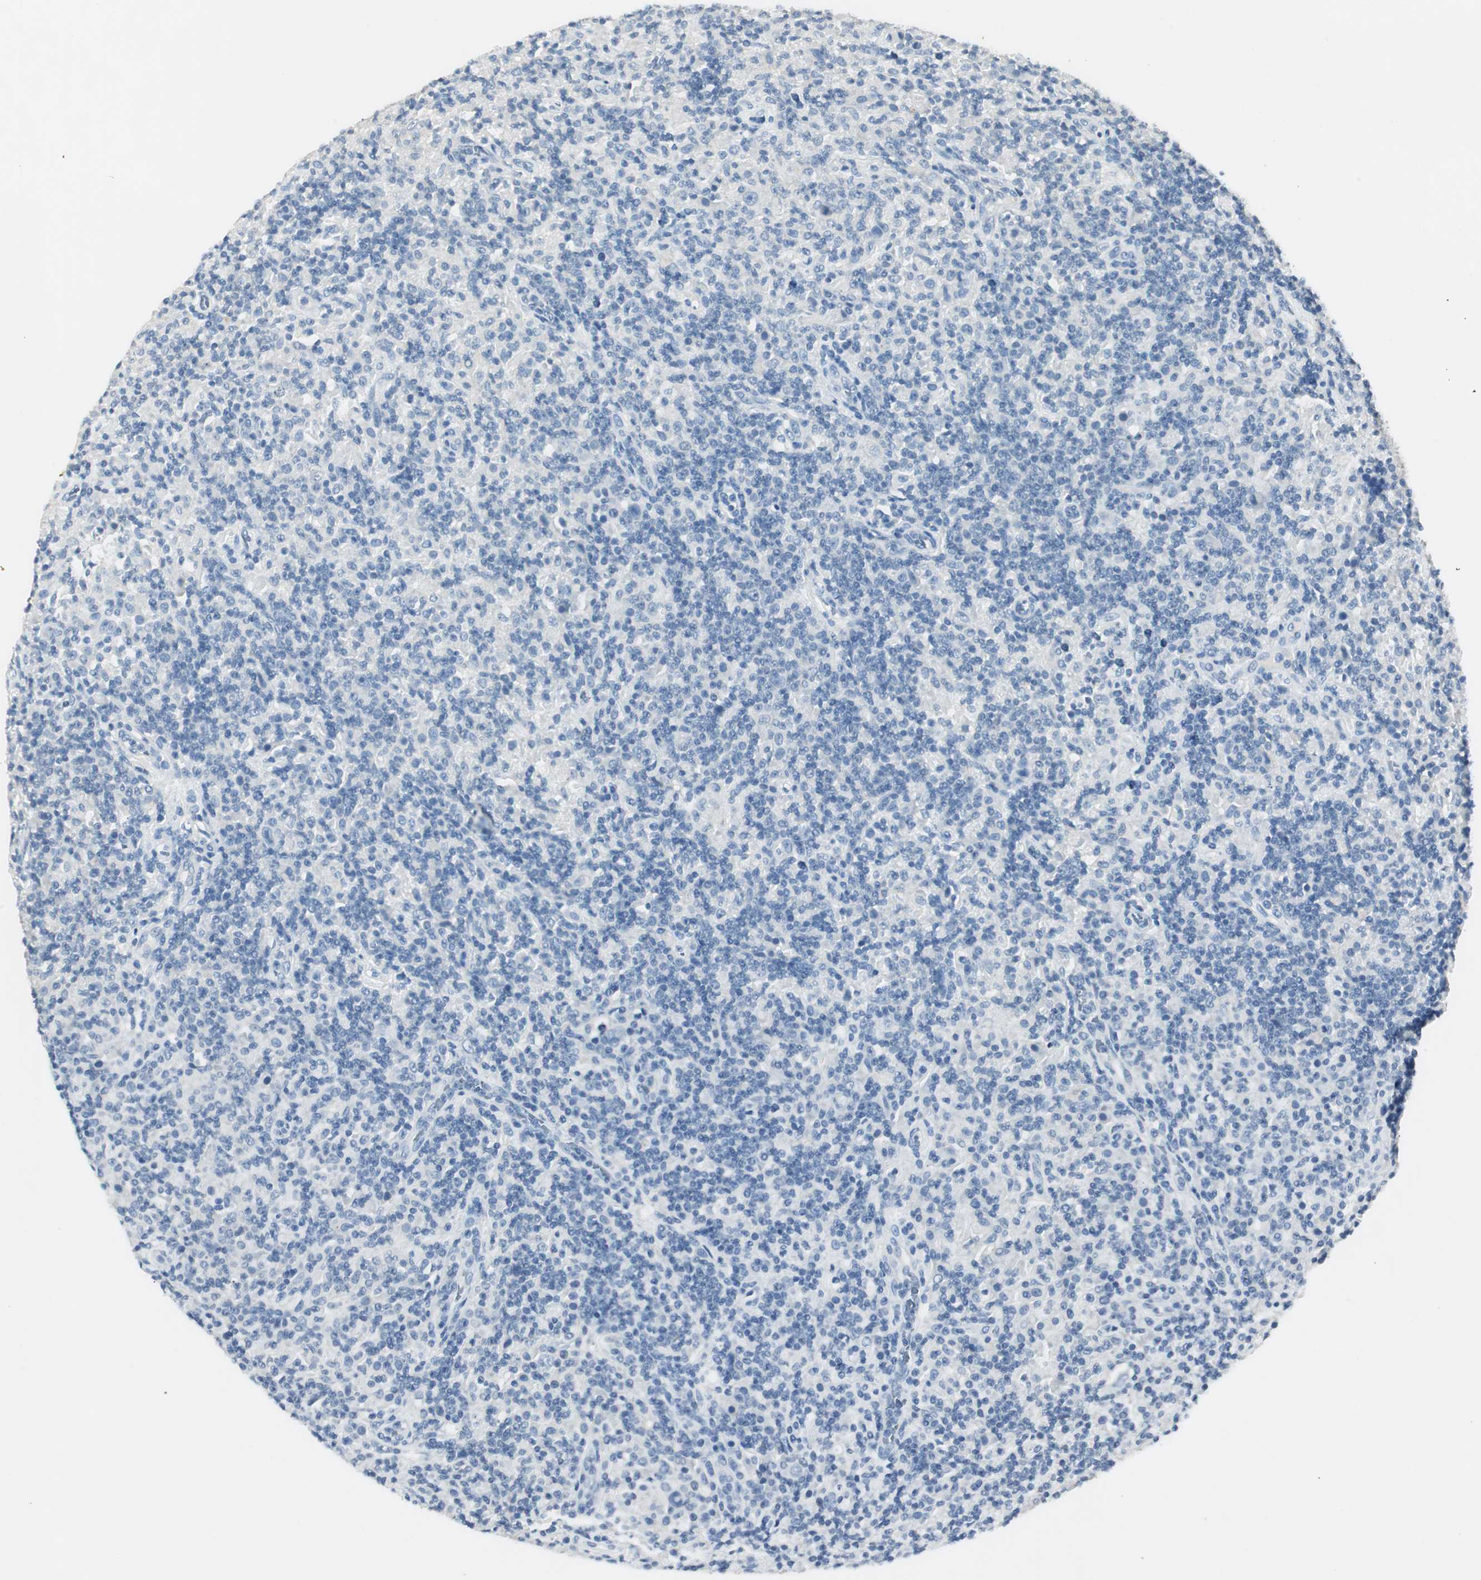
{"staining": {"intensity": "negative", "quantity": "none", "location": "none"}, "tissue": "lymphoma", "cell_type": "Tumor cells", "image_type": "cancer", "snomed": [{"axis": "morphology", "description": "Hodgkin's disease, NOS"}, {"axis": "topography", "description": "Lymph node"}], "caption": "High magnification brightfield microscopy of lymphoma stained with DAB (3,3'-diaminobenzidine) (brown) and counterstained with hematoxylin (blue): tumor cells show no significant positivity. (Brightfield microscopy of DAB IHC at high magnification).", "gene": "LRP2", "patient": {"sex": "male", "age": 70}}